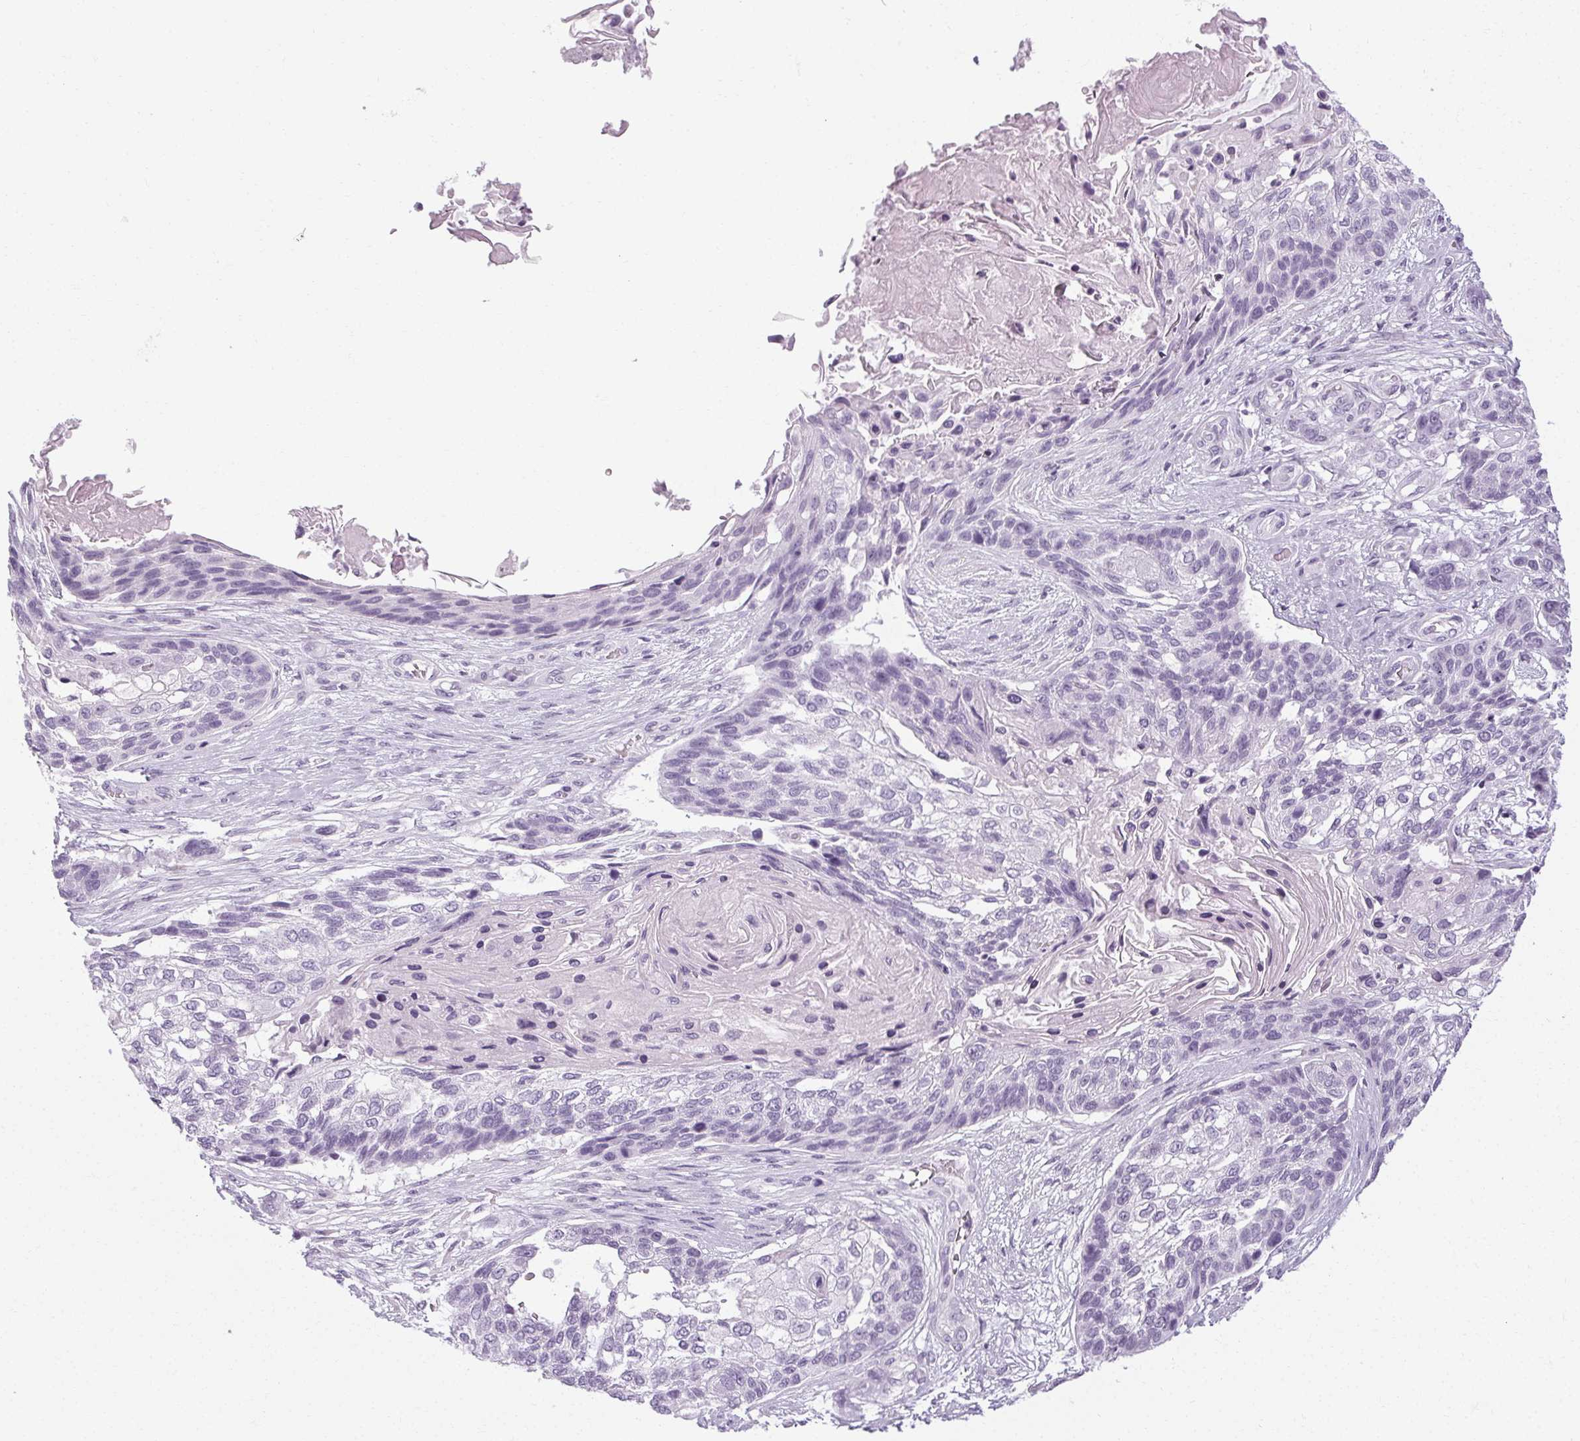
{"staining": {"intensity": "negative", "quantity": "none", "location": "none"}, "tissue": "lung cancer", "cell_type": "Tumor cells", "image_type": "cancer", "snomed": [{"axis": "morphology", "description": "Squamous cell carcinoma, NOS"}, {"axis": "topography", "description": "Lung"}], "caption": "The photomicrograph displays no significant staining in tumor cells of lung cancer.", "gene": "POMC", "patient": {"sex": "male", "age": 69}}